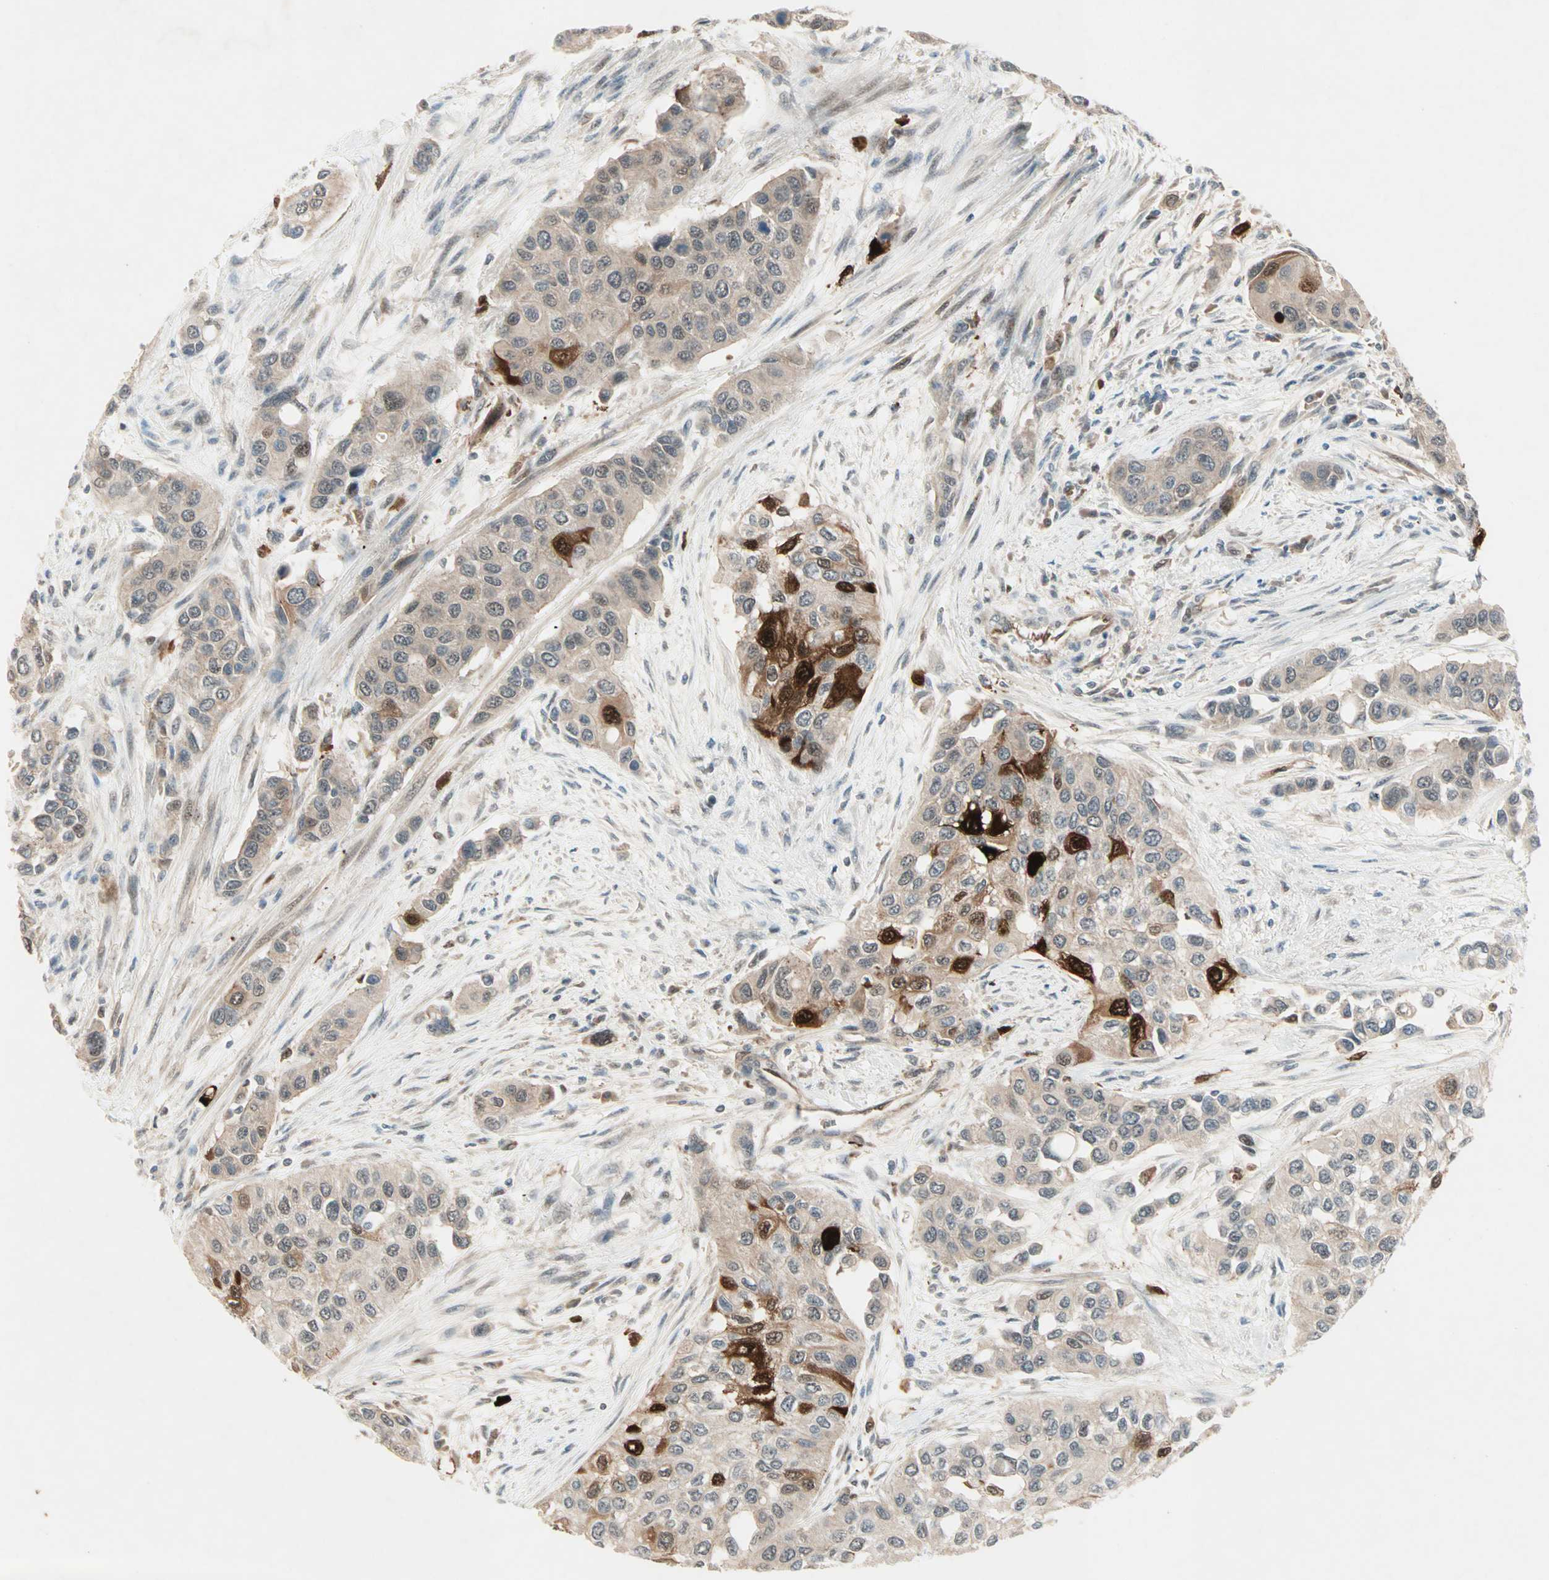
{"staining": {"intensity": "strong", "quantity": "<25%", "location": "cytoplasmic/membranous"}, "tissue": "urothelial cancer", "cell_type": "Tumor cells", "image_type": "cancer", "snomed": [{"axis": "morphology", "description": "Urothelial carcinoma, High grade"}, {"axis": "topography", "description": "Urinary bladder"}], "caption": "A brown stain highlights strong cytoplasmic/membranous positivity of a protein in human urothelial carcinoma (high-grade) tumor cells.", "gene": "RTL6", "patient": {"sex": "female", "age": 56}}